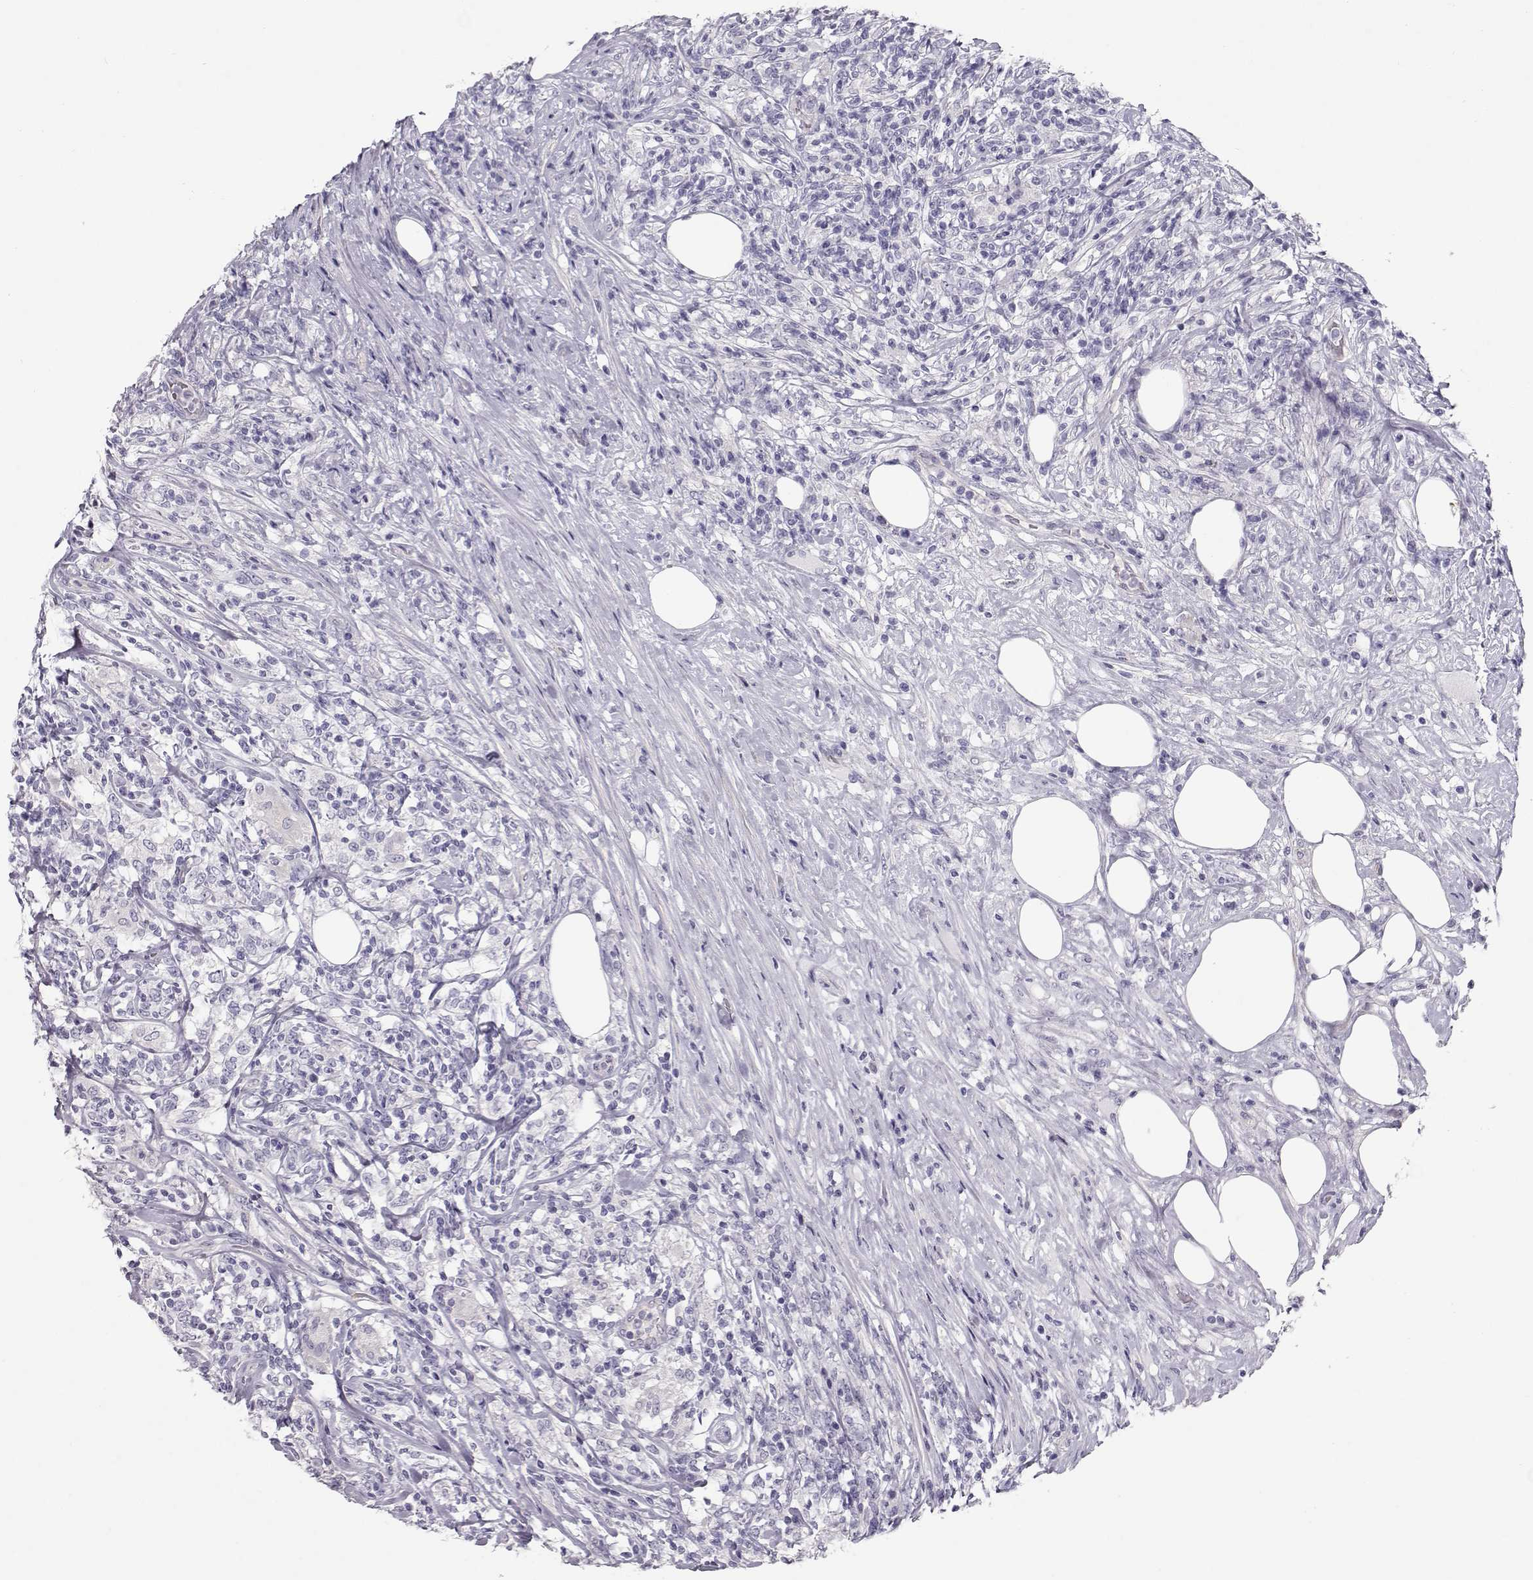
{"staining": {"intensity": "negative", "quantity": "none", "location": "none"}, "tissue": "lymphoma", "cell_type": "Tumor cells", "image_type": "cancer", "snomed": [{"axis": "morphology", "description": "Malignant lymphoma, non-Hodgkin's type, High grade"}, {"axis": "topography", "description": "Lymph node"}], "caption": "IHC of lymphoma displays no positivity in tumor cells.", "gene": "SLITRK3", "patient": {"sex": "female", "age": 84}}